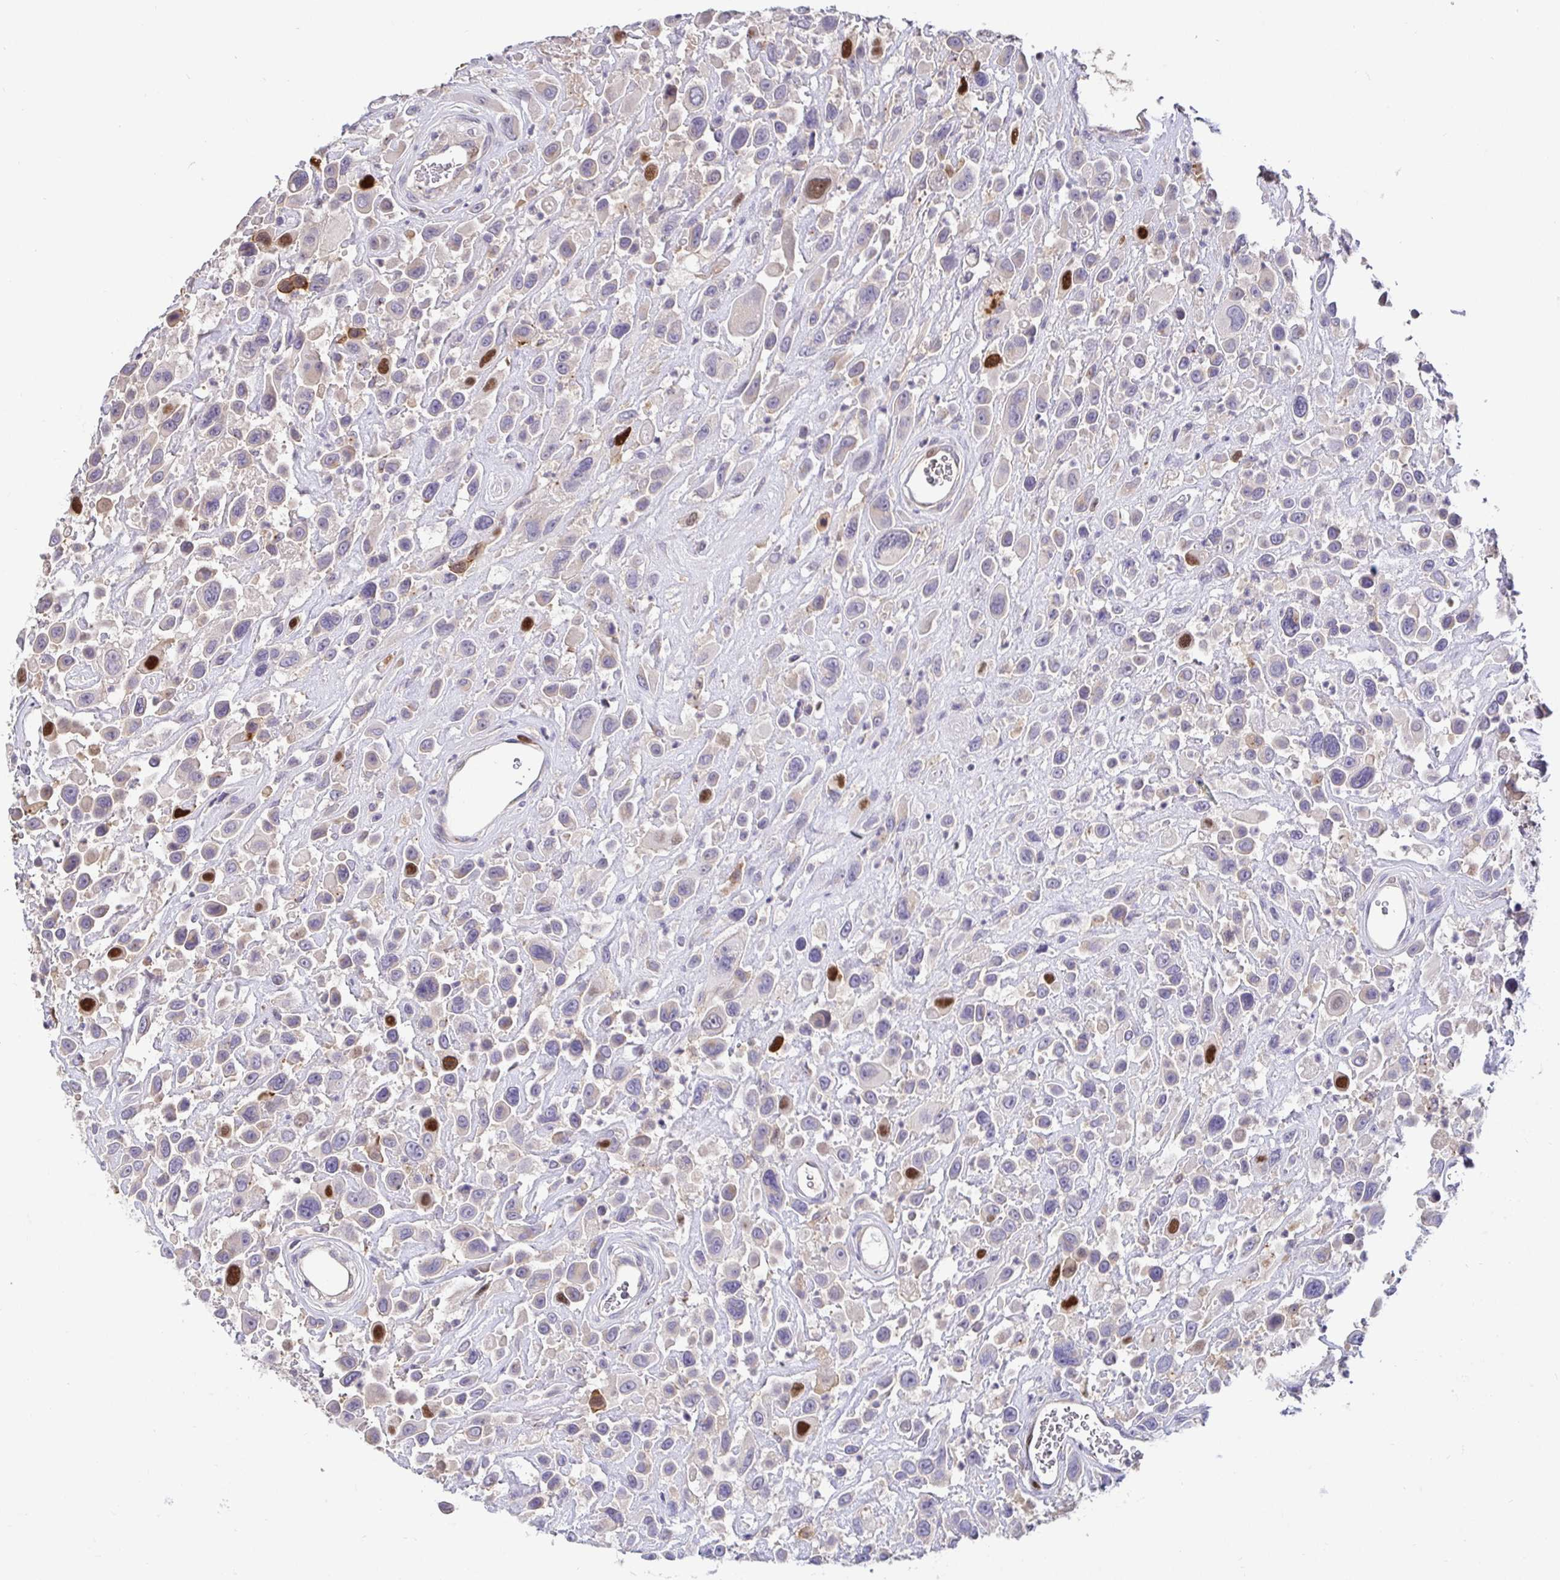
{"staining": {"intensity": "strong", "quantity": "<25%", "location": "nuclear"}, "tissue": "urothelial cancer", "cell_type": "Tumor cells", "image_type": "cancer", "snomed": [{"axis": "morphology", "description": "Urothelial carcinoma, High grade"}, {"axis": "topography", "description": "Urinary bladder"}], "caption": "Tumor cells demonstrate medium levels of strong nuclear staining in about <25% of cells in urothelial cancer. The protein is shown in brown color, while the nuclei are stained blue.", "gene": "ANLN", "patient": {"sex": "male", "age": 53}}